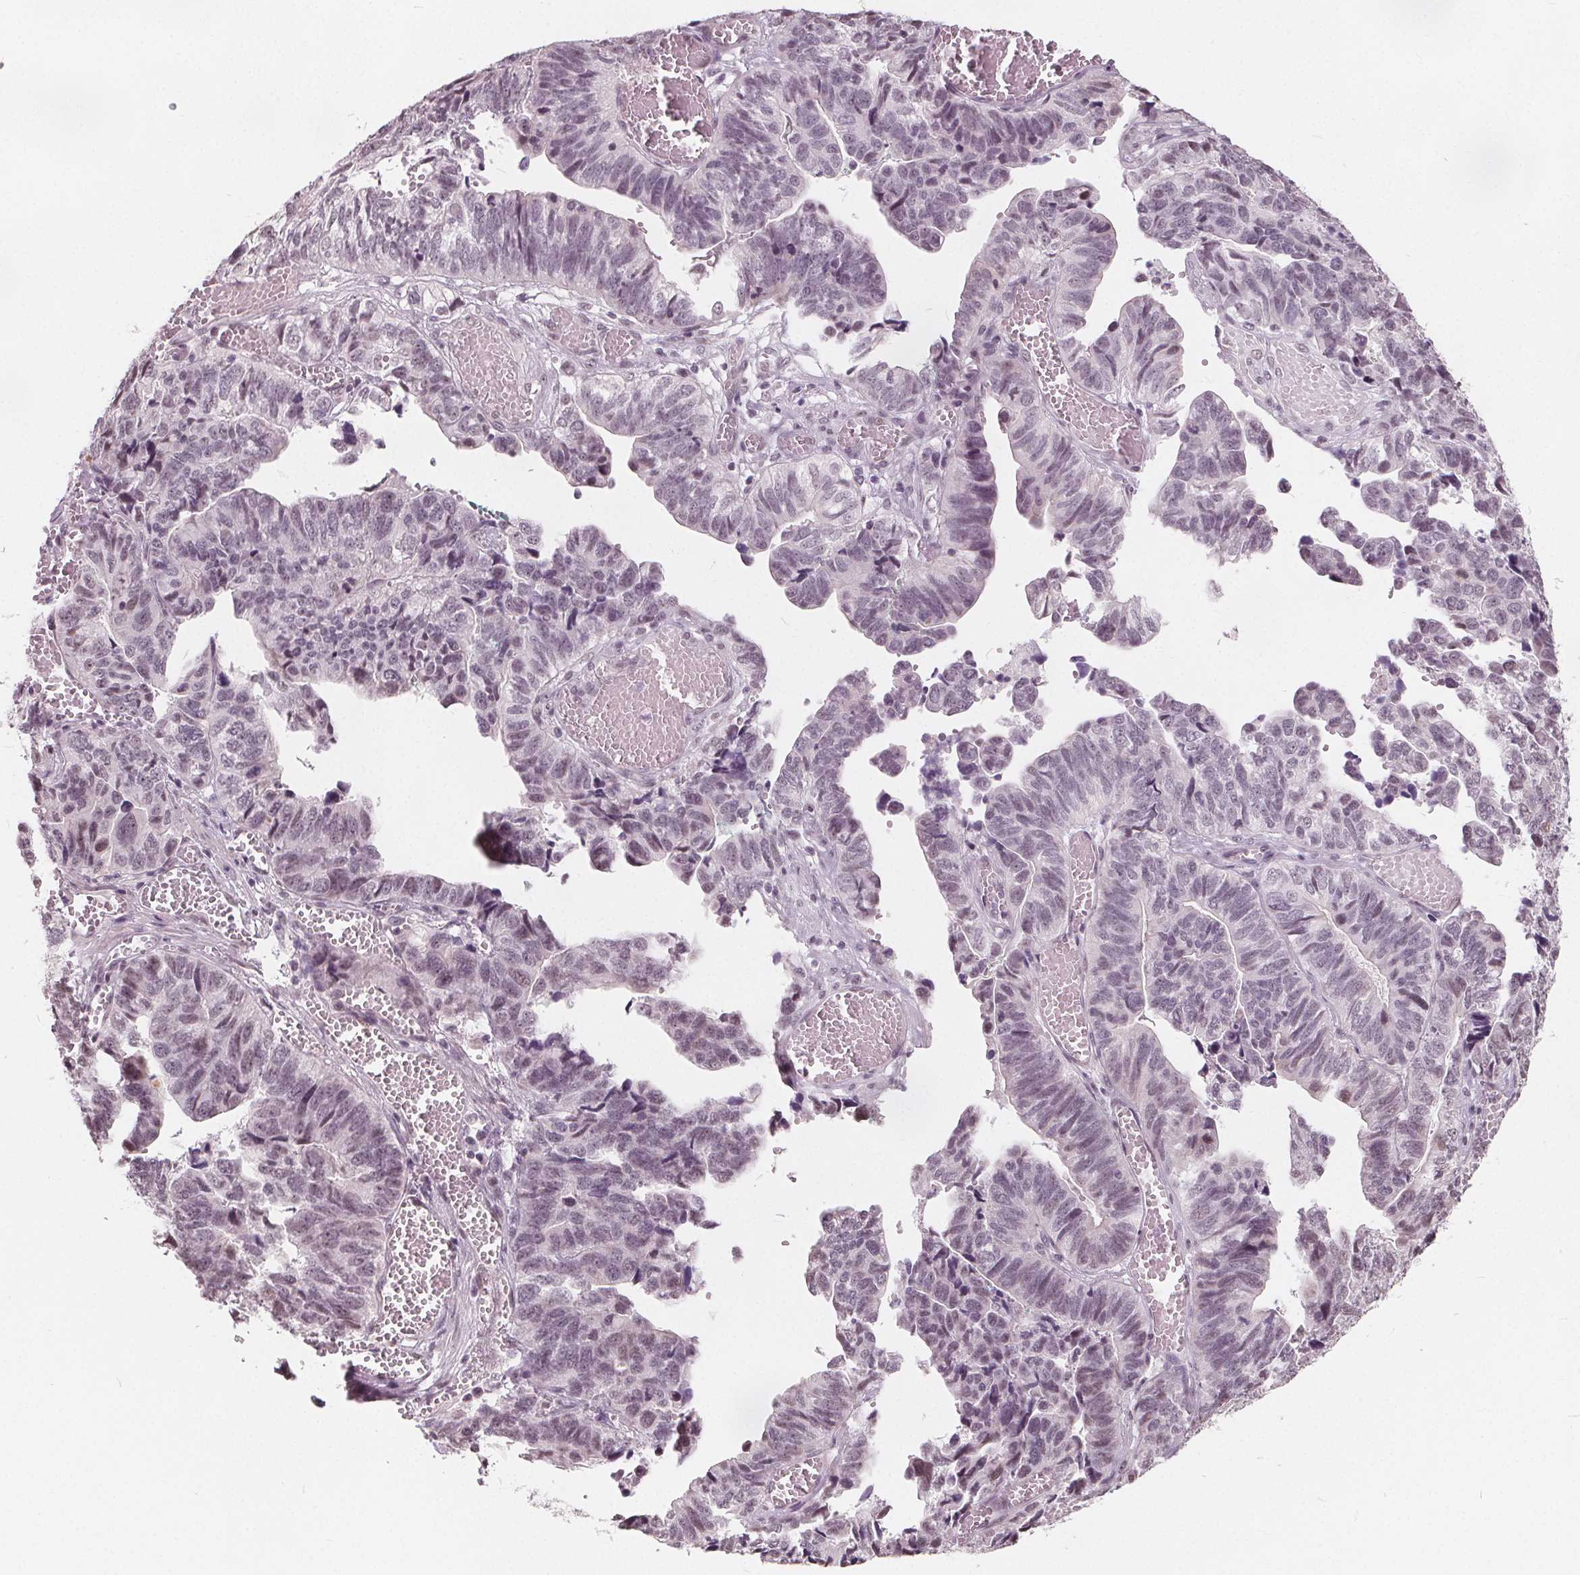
{"staining": {"intensity": "negative", "quantity": "none", "location": "none"}, "tissue": "stomach cancer", "cell_type": "Tumor cells", "image_type": "cancer", "snomed": [{"axis": "morphology", "description": "Adenocarcinoma, NOS"}, {"axis": "topography", "description": "Stomach, upper"}], "caption": "Stomach cancer stained for a protein using IHC reveals no staining tumor cells.", "gene": "NUP210L", "patient": {"sex": "female", "age": 67}}